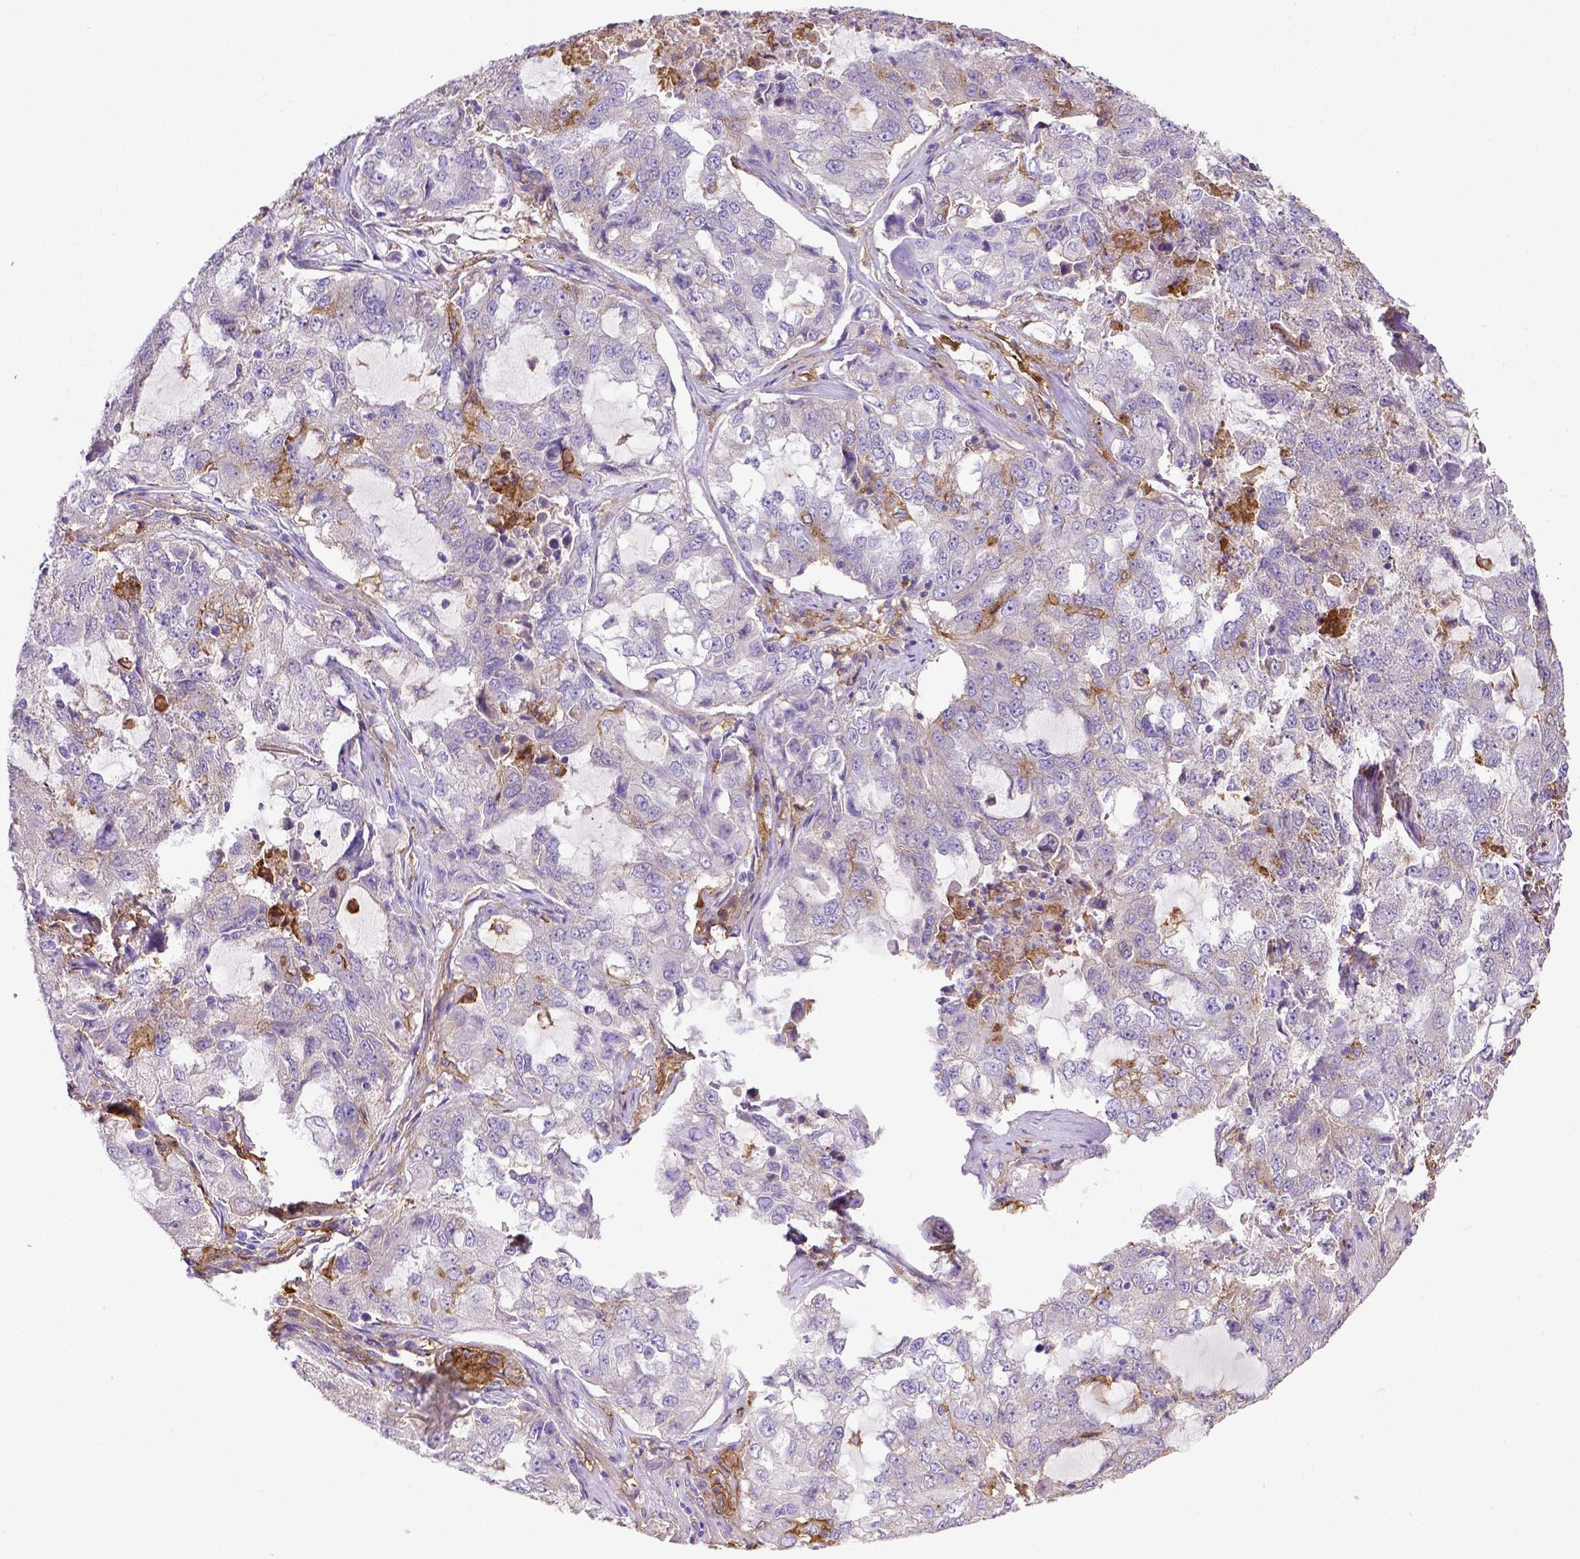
{"staining": {"intensity": "negative", "quantity": "none", "location": "none"}, "tissue": "lung cancer", "cell_type": "Tumor cells", "image_type": "cancer", "snomed": [{"axis": "morphology", "description": "Adenocarcinoma, NOS"}, {"axis": "topography", "description": "Lung"}], "caption": "Photomicrograph shows no significant protein positivity in tumor cells of lung cancer (adenocarcinoma).", "gene": "CD40", "patient": {"sex": "female", "age": 61}}